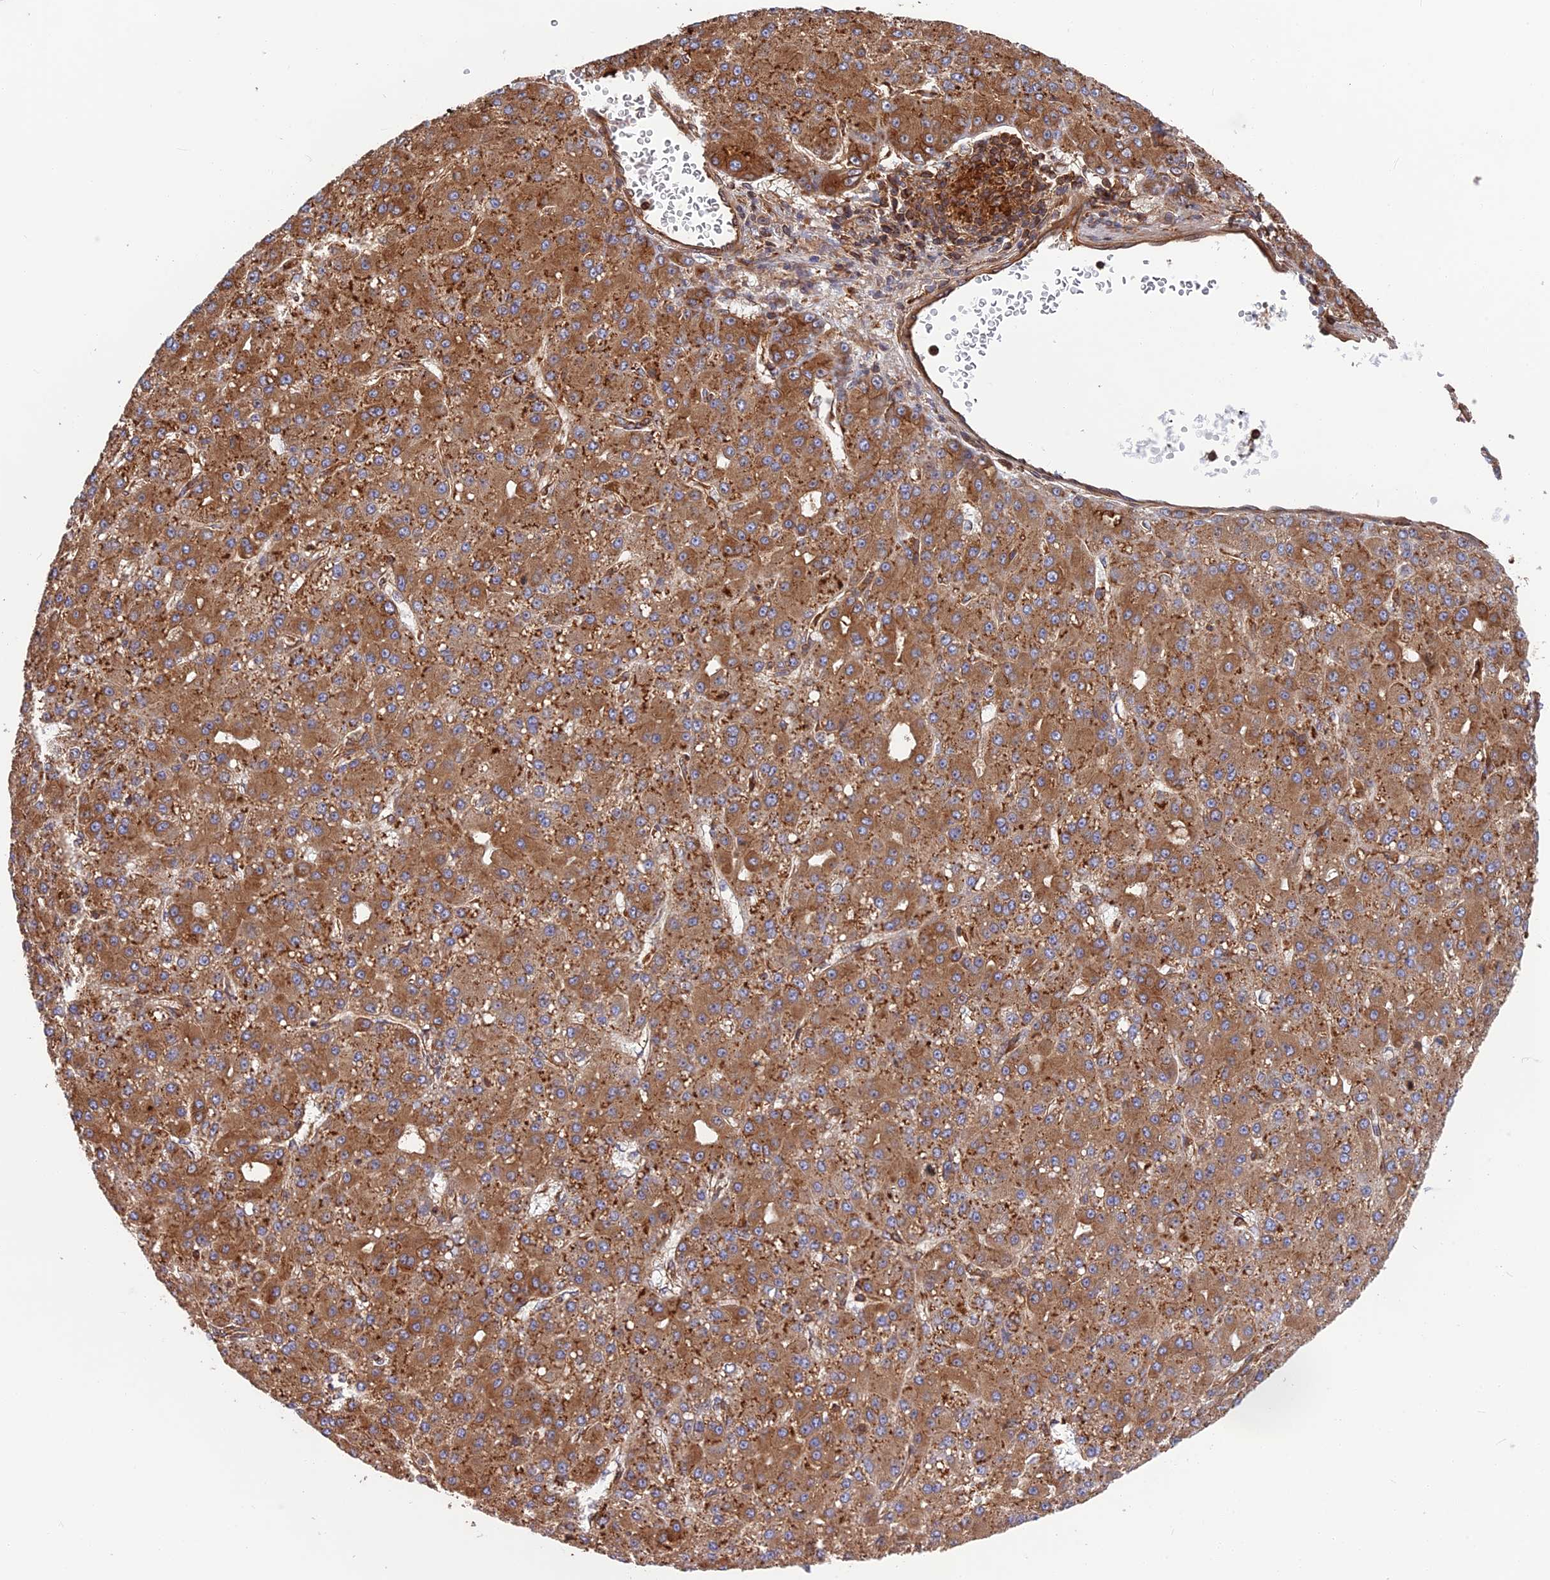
{"staining": {"intensity": "moderate", "quantity": ">75%", "location": "cytoplasmic/membranous"}, "tissue": "liver cancer", "cell_type": "Tumor cells", "image_type": "cancer", "snomed": [{"axis": "morphology", "description": "Carcinoma, Hepatocellular, NOS"}, {"axis": "topography", "description": "Liver"}], "caption": "Tumor cells reveal medium levels of moderate cytoplasmic/membranous positivity in about >75% of cells in human hepatocellular carcinoma (liver). The staining was performed using DAB (3,3'-diaminobenzidine) to visualize the protein expression in brown, while the nuclei were stained in blue with hematoxylin (Magnification: 20x).", "gene": "WDR1", "patient": {"sex": "male", "age": 67}}